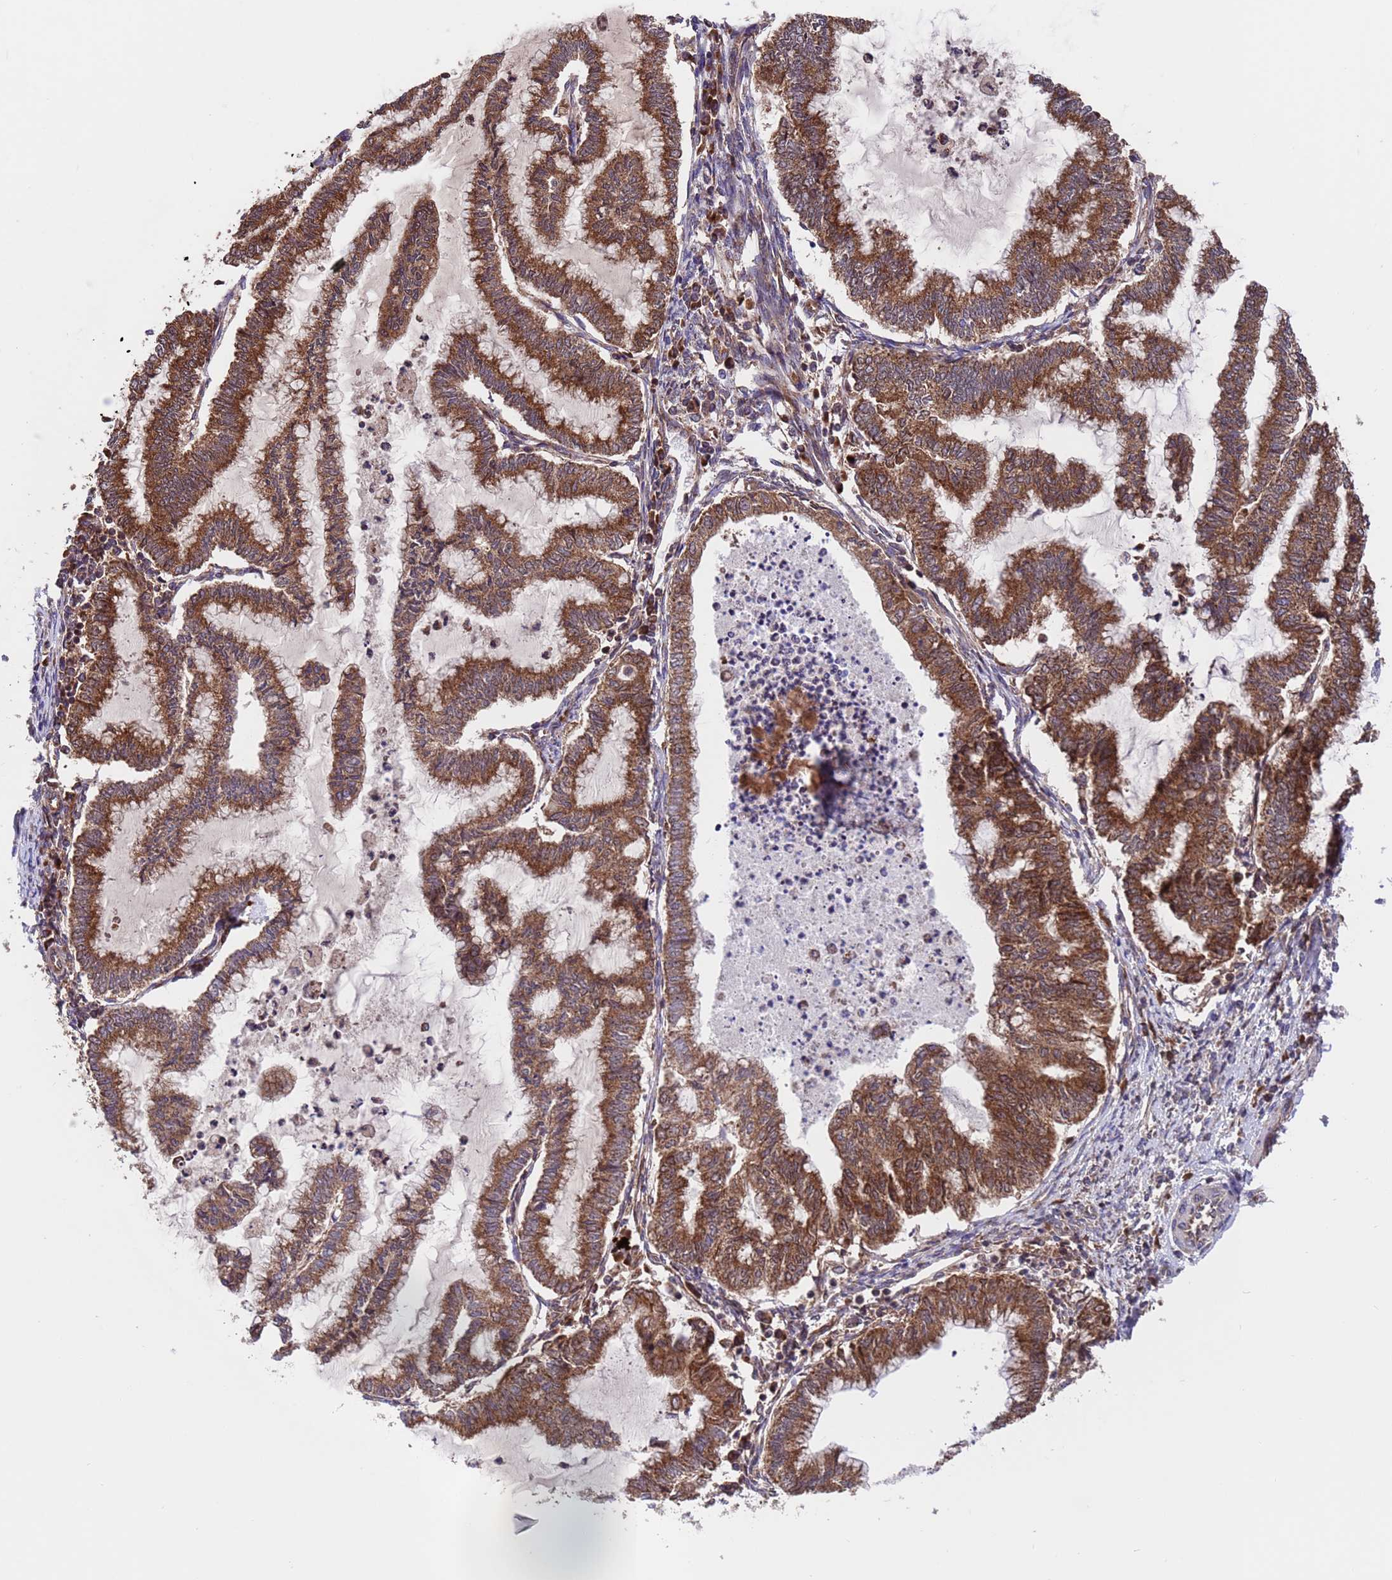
{"staining": {"intensity": "strong", "quantity": ">75%", "location": "cytoplasmic/membranous"}, "tissue": "endometrial cancer", "cell_type": "Tumor cells", "image_type": "cancer", "snomed": [{"axis": "morphology", "description": "Adenocarcinoma, NOS"}, {"axis": "topography", "description": "Endometrium"}], "caption": "DAB (3,3'-diaminobenzidine) immunohistochemical staining of human endometrial cancer (adenocarcinoma) shows strong cytoplasmic/membranous protein positivity in approximately >75% of tumor cells. (brown staining indicates protein expression, while blue staining denotes nuclei).", "gene": "TSR3", "patient": {"sex": "female", "age": 79}}